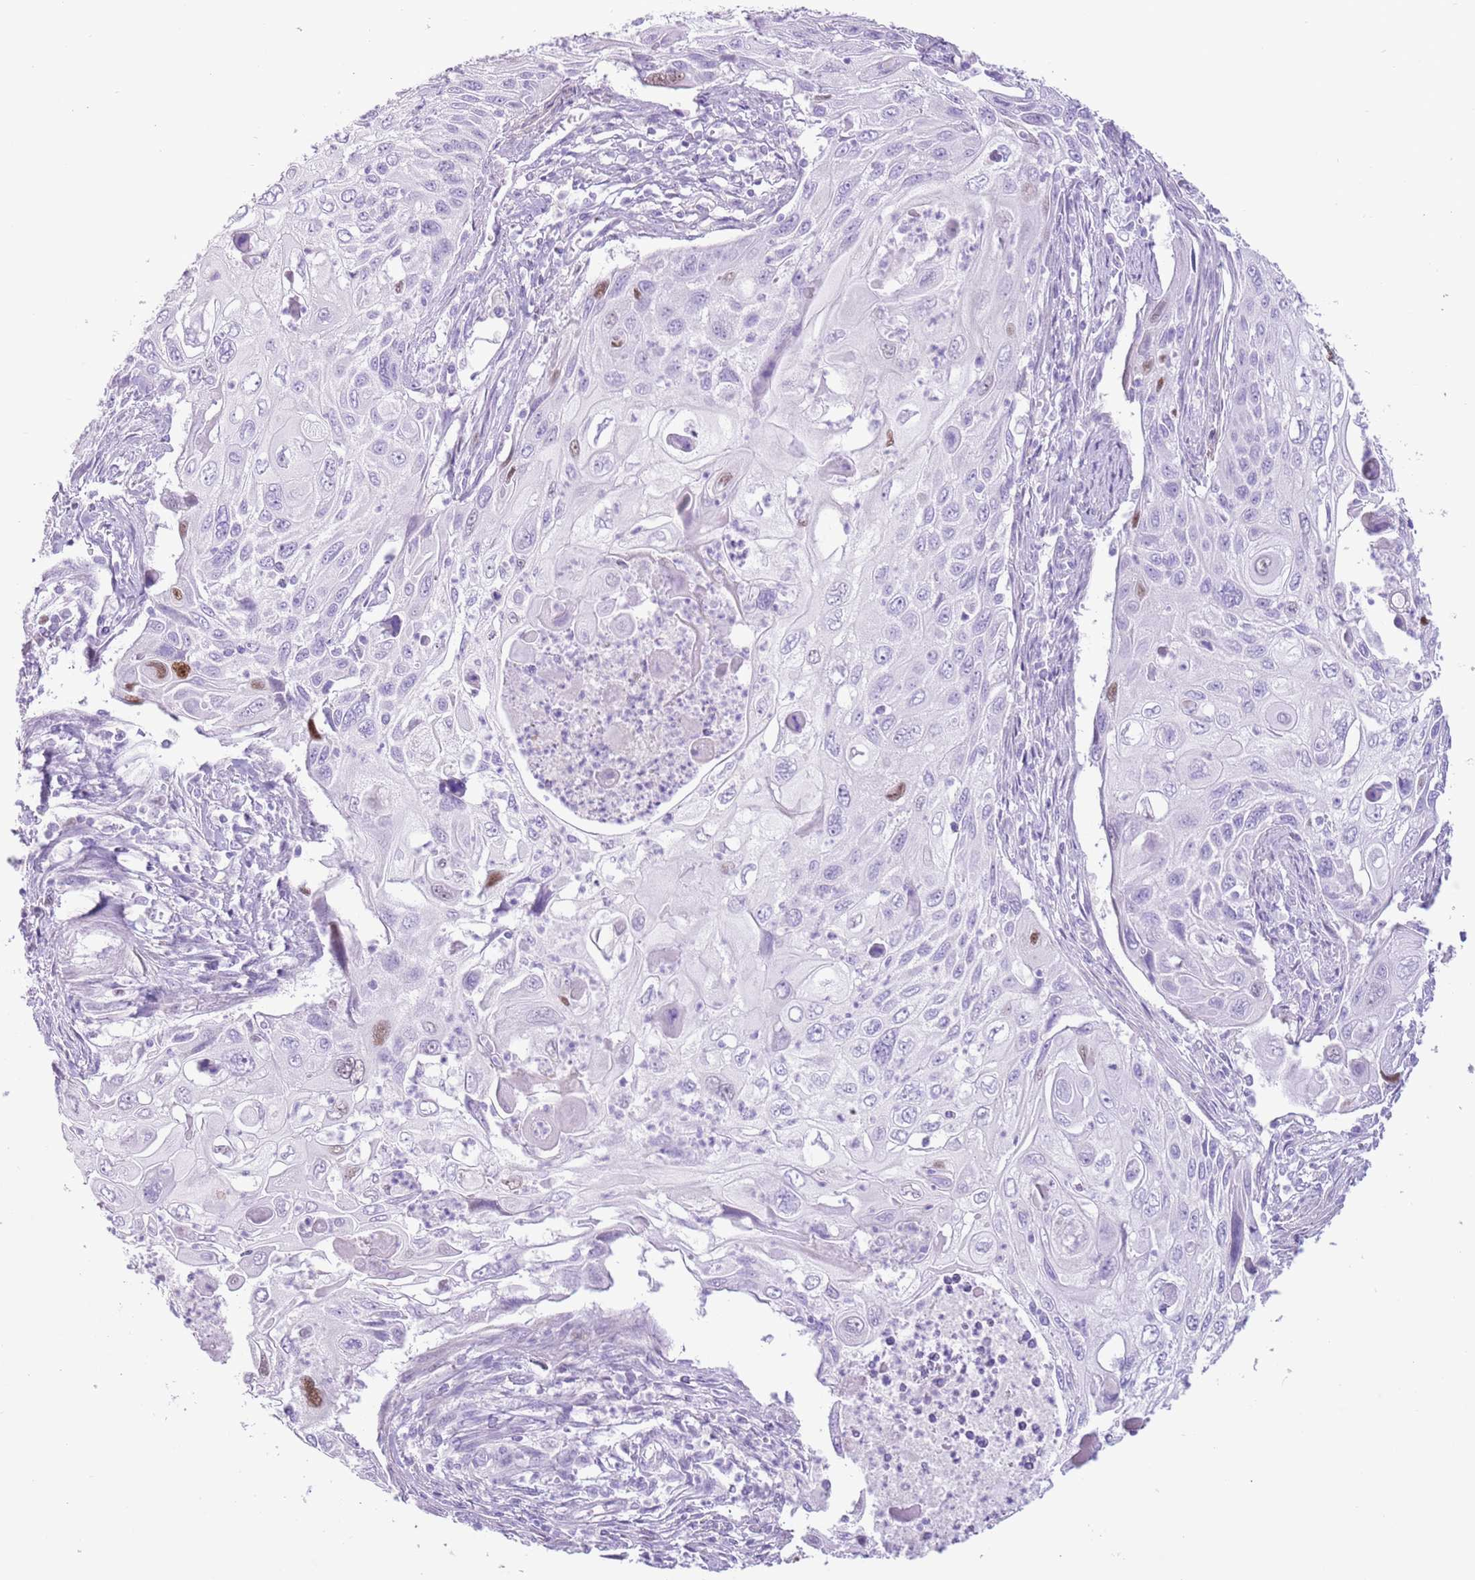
{"staining": {"intensity": "negative", "quantity": "none", "location": "none"}, "tissue": "cervical cancer", "cell_type": "Tumor cells", "image_type": "cancer", "snomed": [{"axis": "morphology", "description": "Squamous cell carcinoma, NOS"}, {"axis": "topography", "description": "Cervix"}], "caption": "Tumor cells show no significant protein staining in cervical squamous cell carcinoma.", "gene": "SLC7A14", "patient": {"sex": "female", "age": 70}}